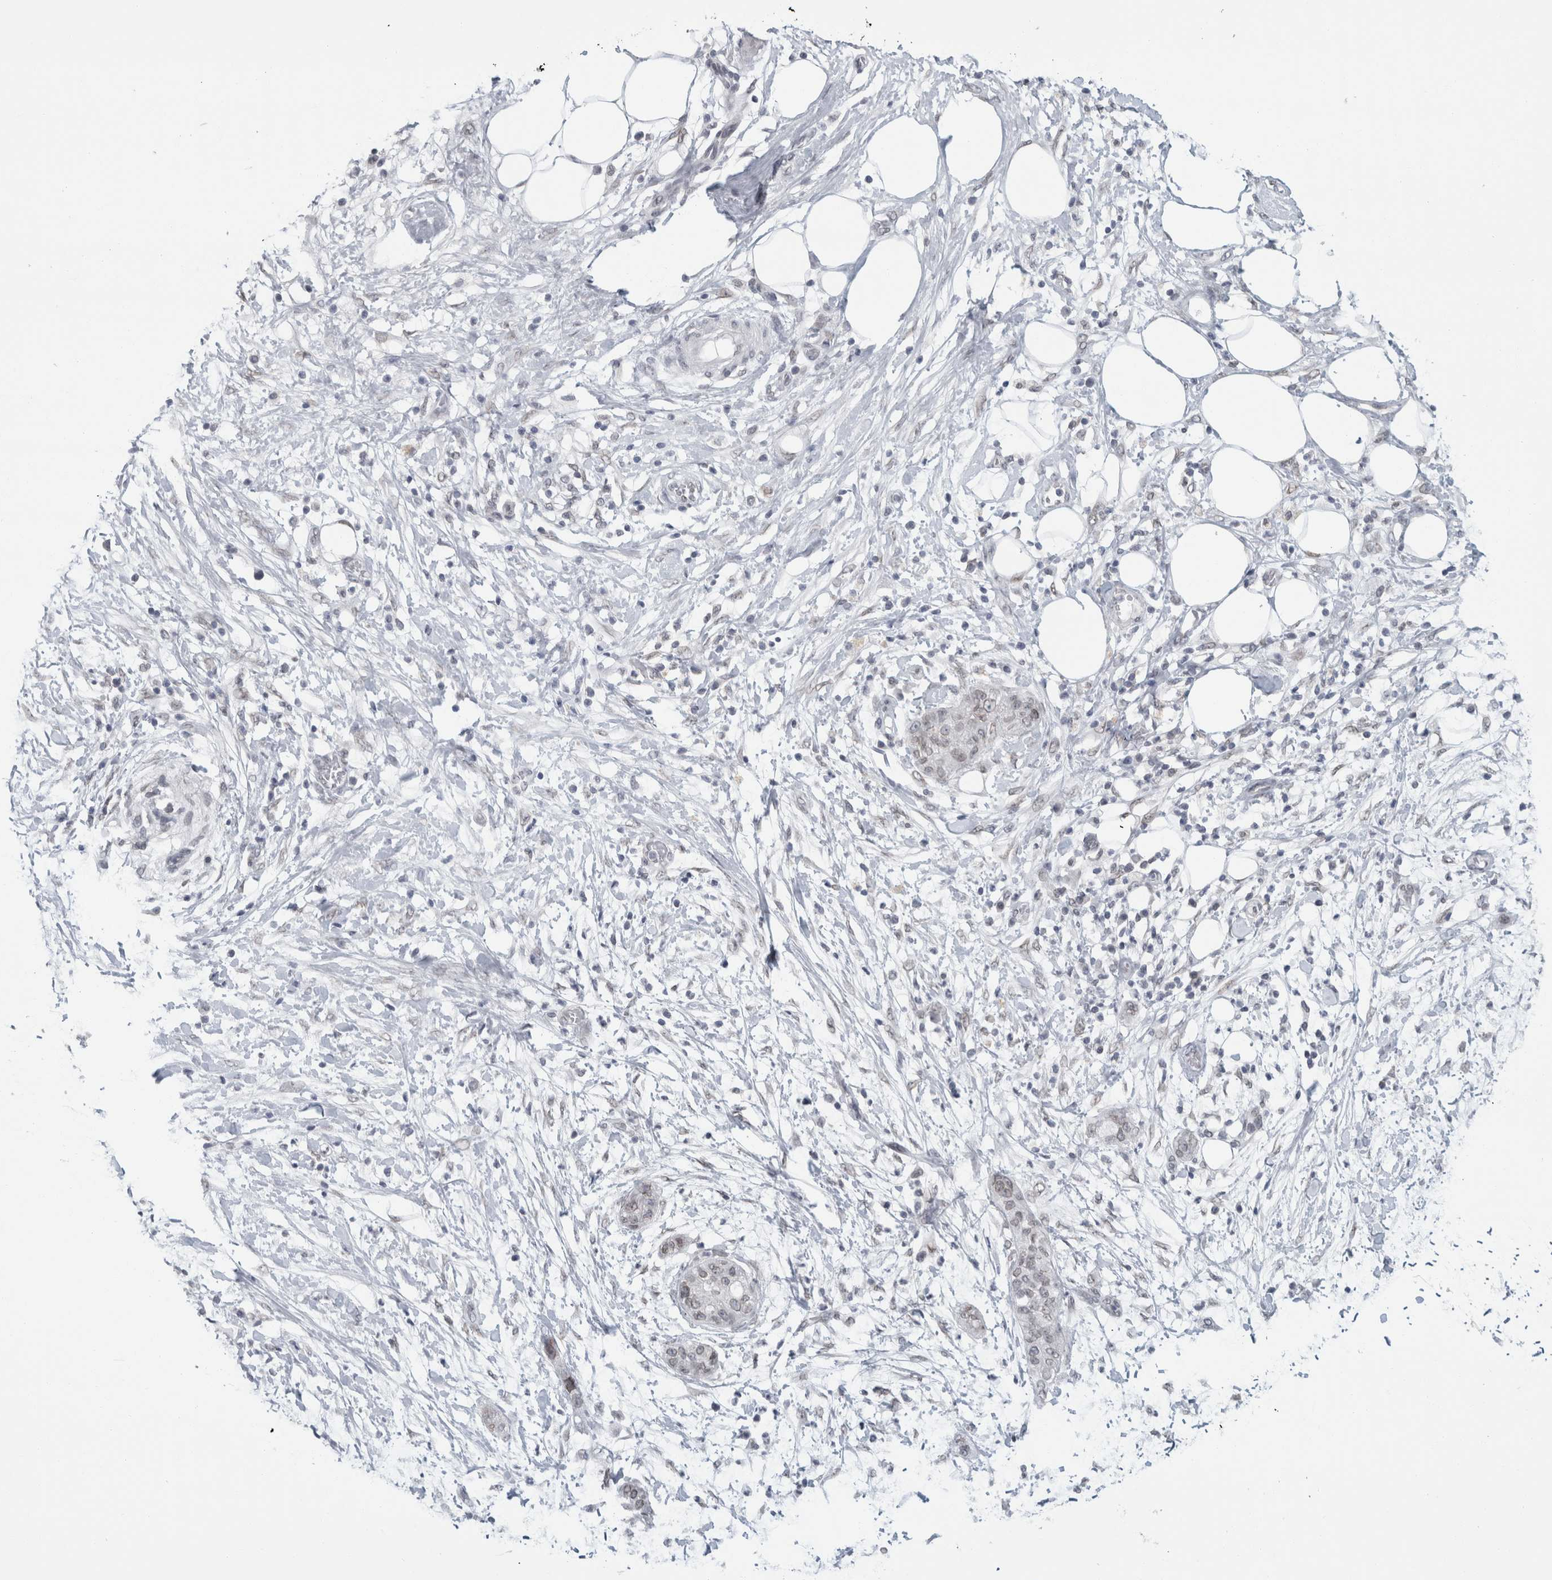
{"staining": {"intensity": "weak", "quantity": "<25%", "location": "nuclear"}, "tissue": "pancreatic cancer", "cell_type": "Tumor cells", "image_type": "cancer", "snomed": [{"axis": "morphology", "description": "Adenocarcinoma, NOS"}, {"axis": "topography", "description": "Pancreas"}], "caption": "High magnification brightfield microscopy of pancreatic cancer (adenocarcinoma) stained with DAB (brown) and counterstained with hematoxylin (blue): tumor cells show no significant staining.", "gene": "ZNF770", "patient": {"sex": "female", "age": 78}}